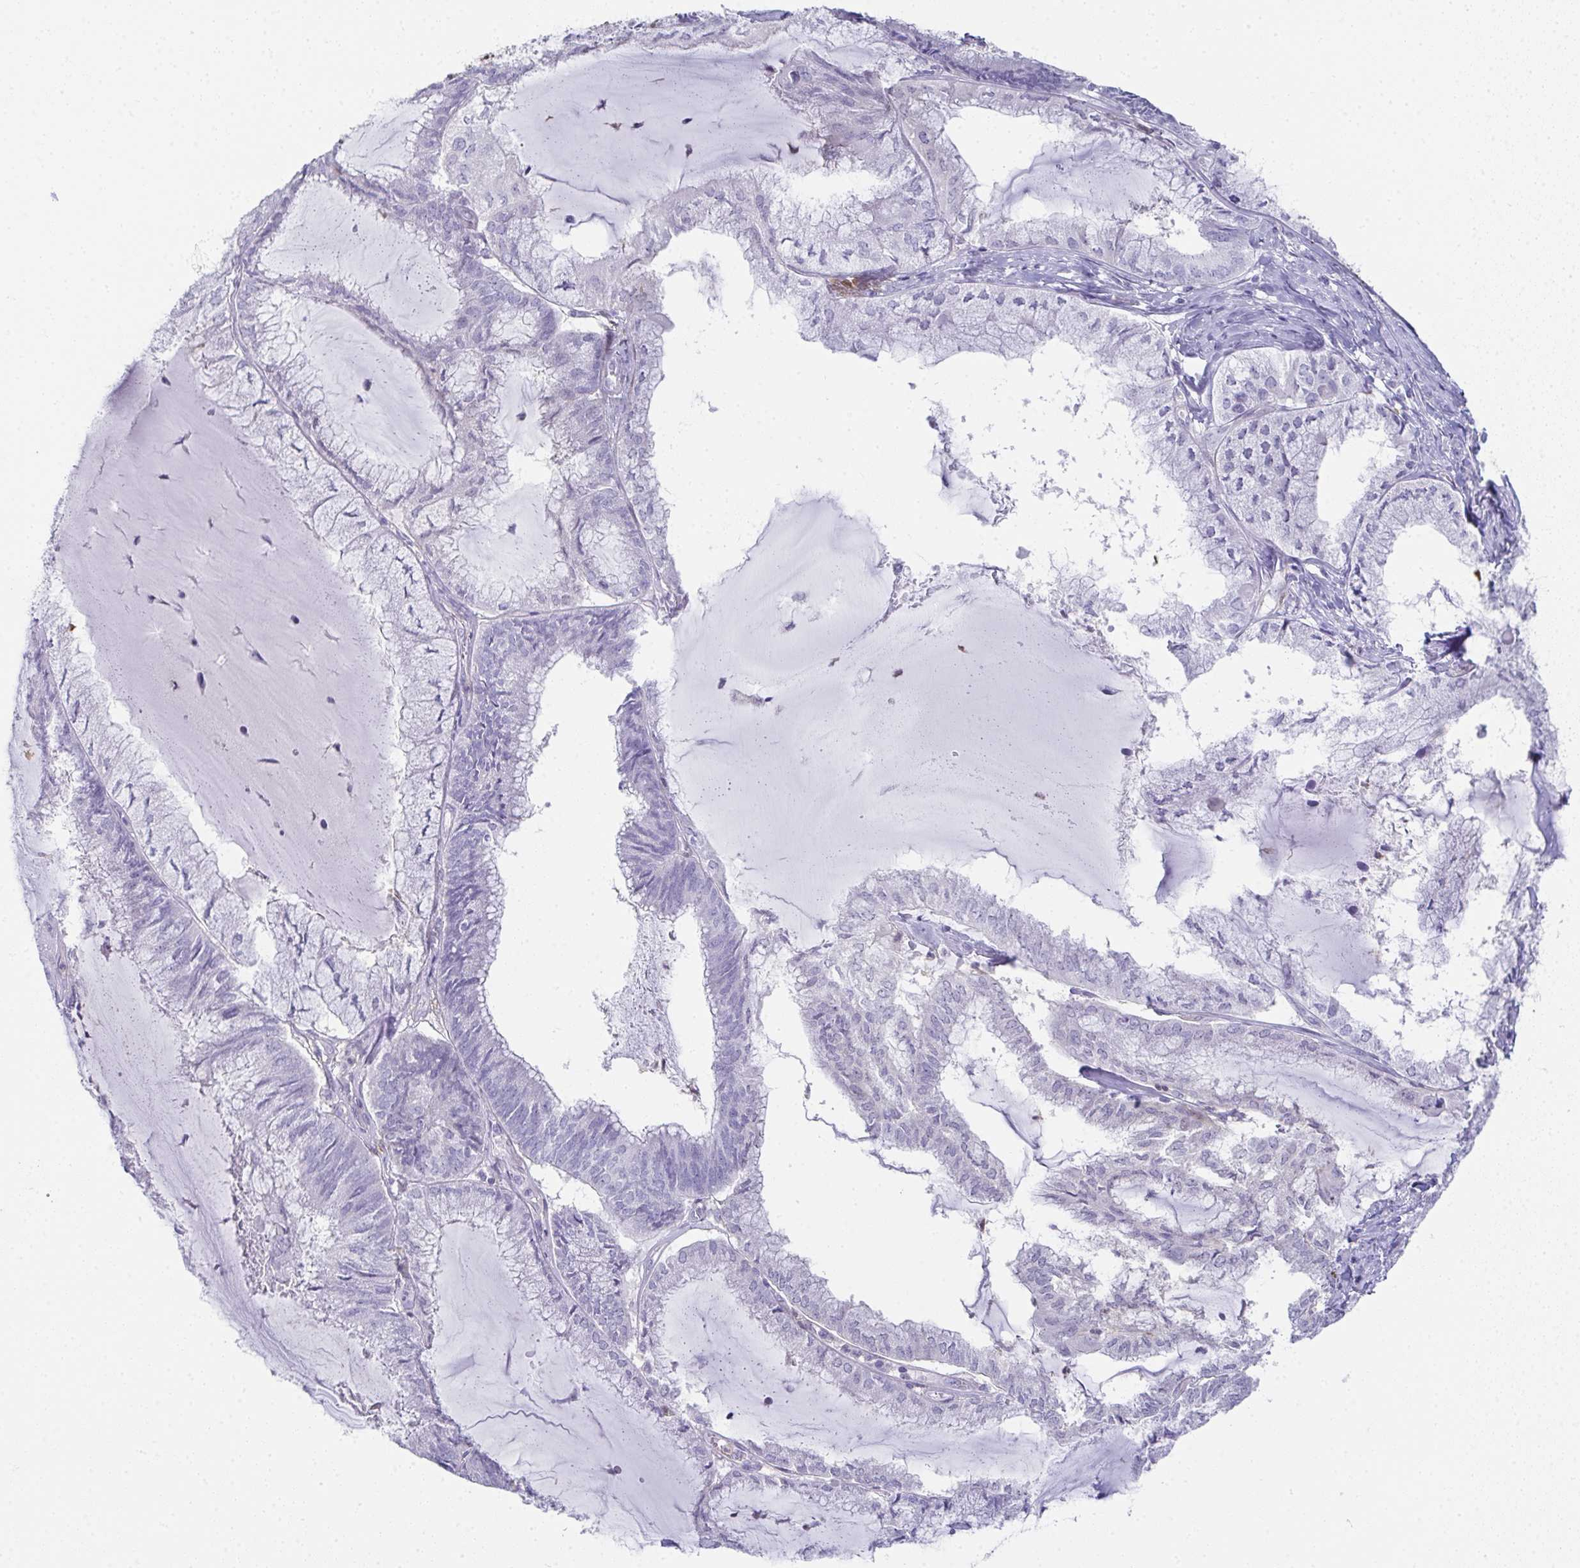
{"staining": {"intensity": "negative", "quantity": "none", "location": "none"}, "tissue": "endometrial cancer", "cell_type": "Tumor cells", "image_type": "cancer", "snomed": [{"axis": "morphology", "description": "Carcinoma, NOS"}, {"axis": "topography", "description": "Endometrium"}], "caption": "DAB immunohistochemical staining of human carcinoma (endometrial) demonstrates no significant expression in tumor cells.", "gene": "RBP1", "patient": {"sex": "female", "age": 62}}